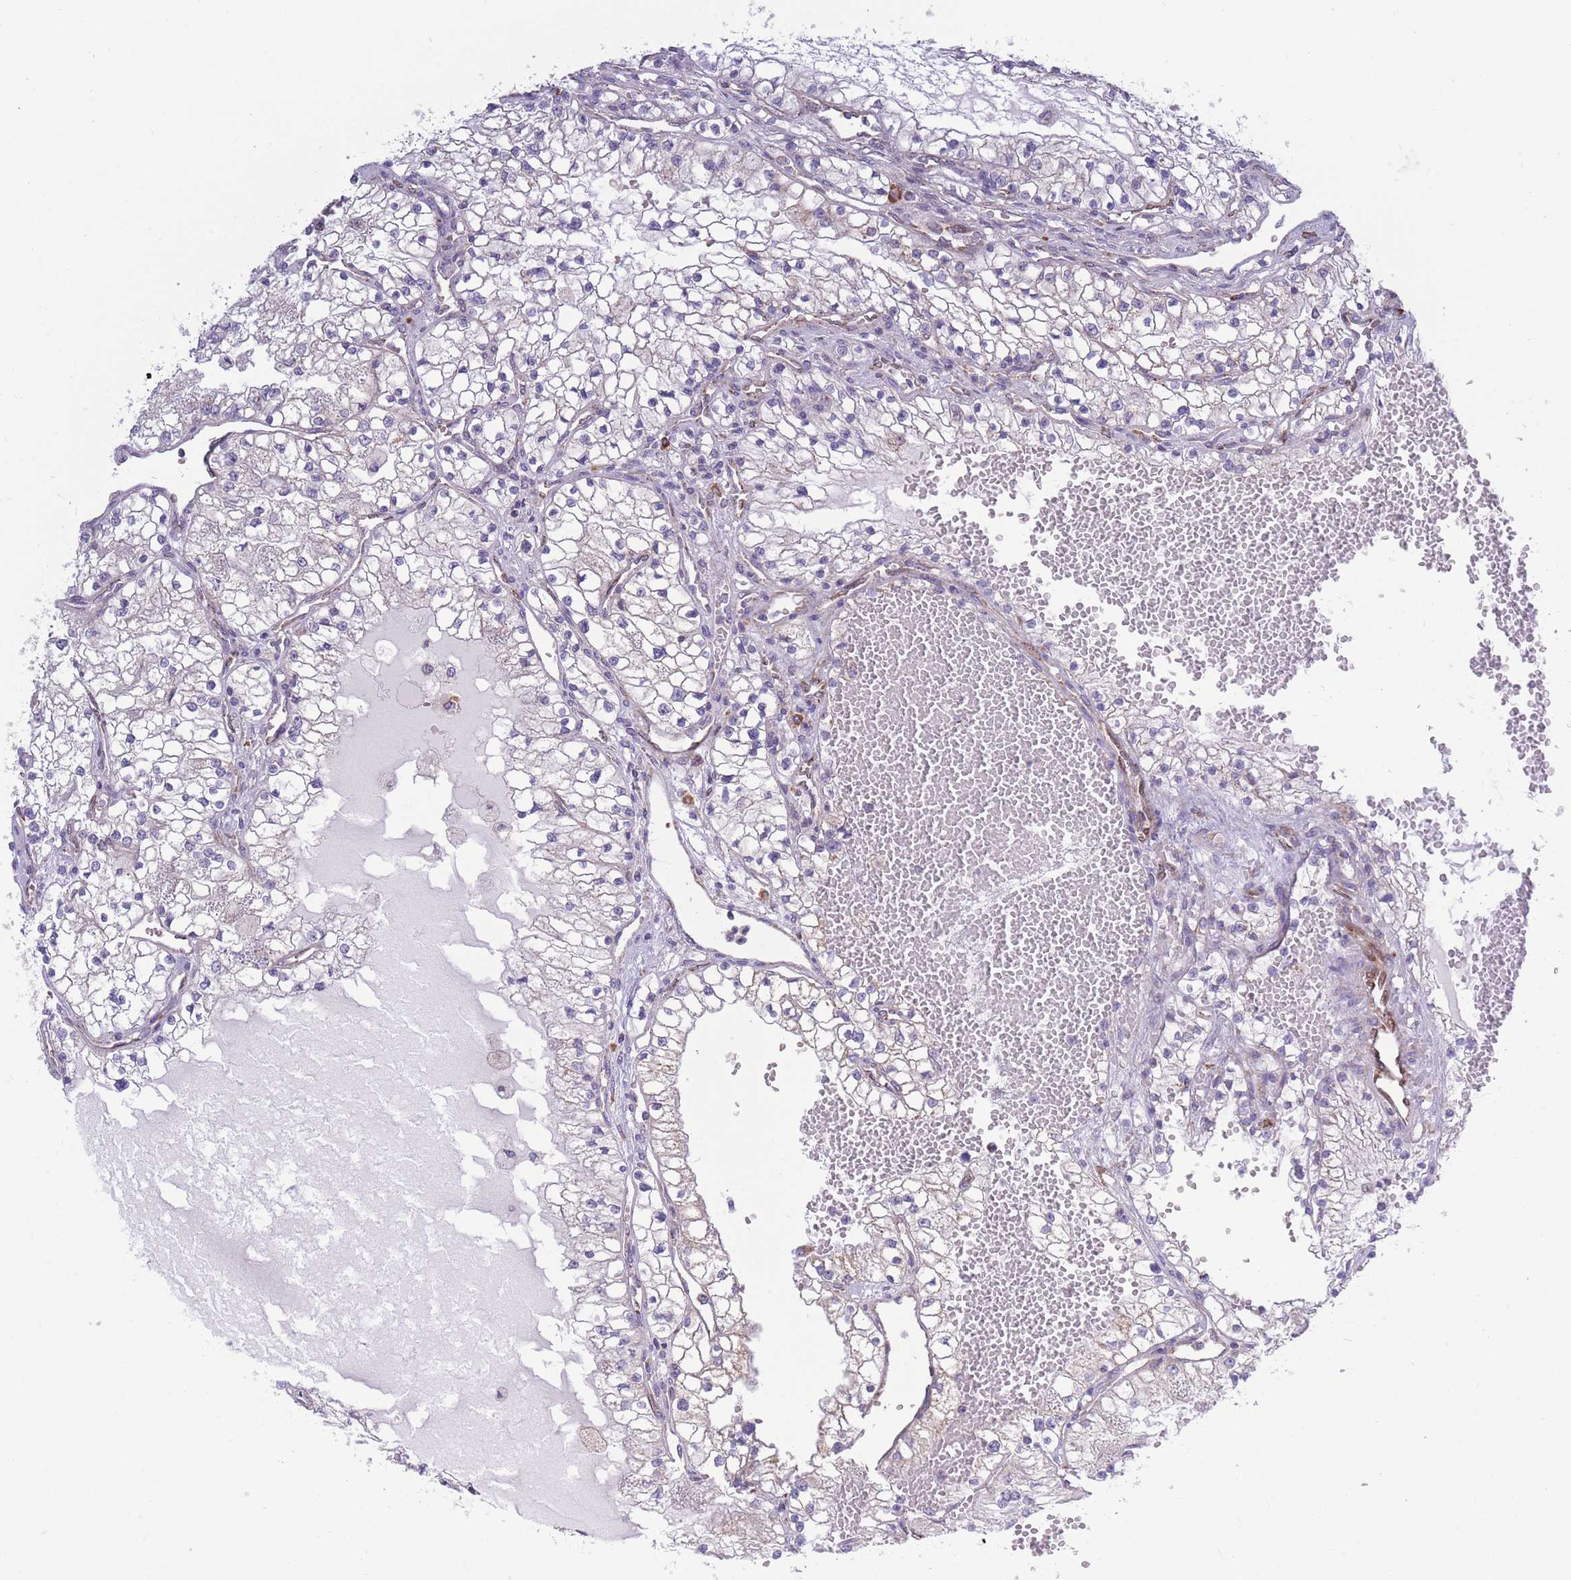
{"staining": {"intensity": "negative", "quantity": "none", "location": "none"}, "tissue": "renal cancer", "cell_type": "Tumor cells", "image_type": "cancer", "snomed": [{"axis": "morphology", "description": "Normal tissue, NOS"}, {"axis": "morphology", "description": "Adenocarcinoma, NOS"}, {"axis": "topography", "description": "Kidney"}], "caption": "Human renal adenocarcinoma stained for a protein using immunohistochemistry (IHC) shows no expression in tumor cells.", "gene": "PDHA1", "patient": {"sex": "male", "age": 68}}